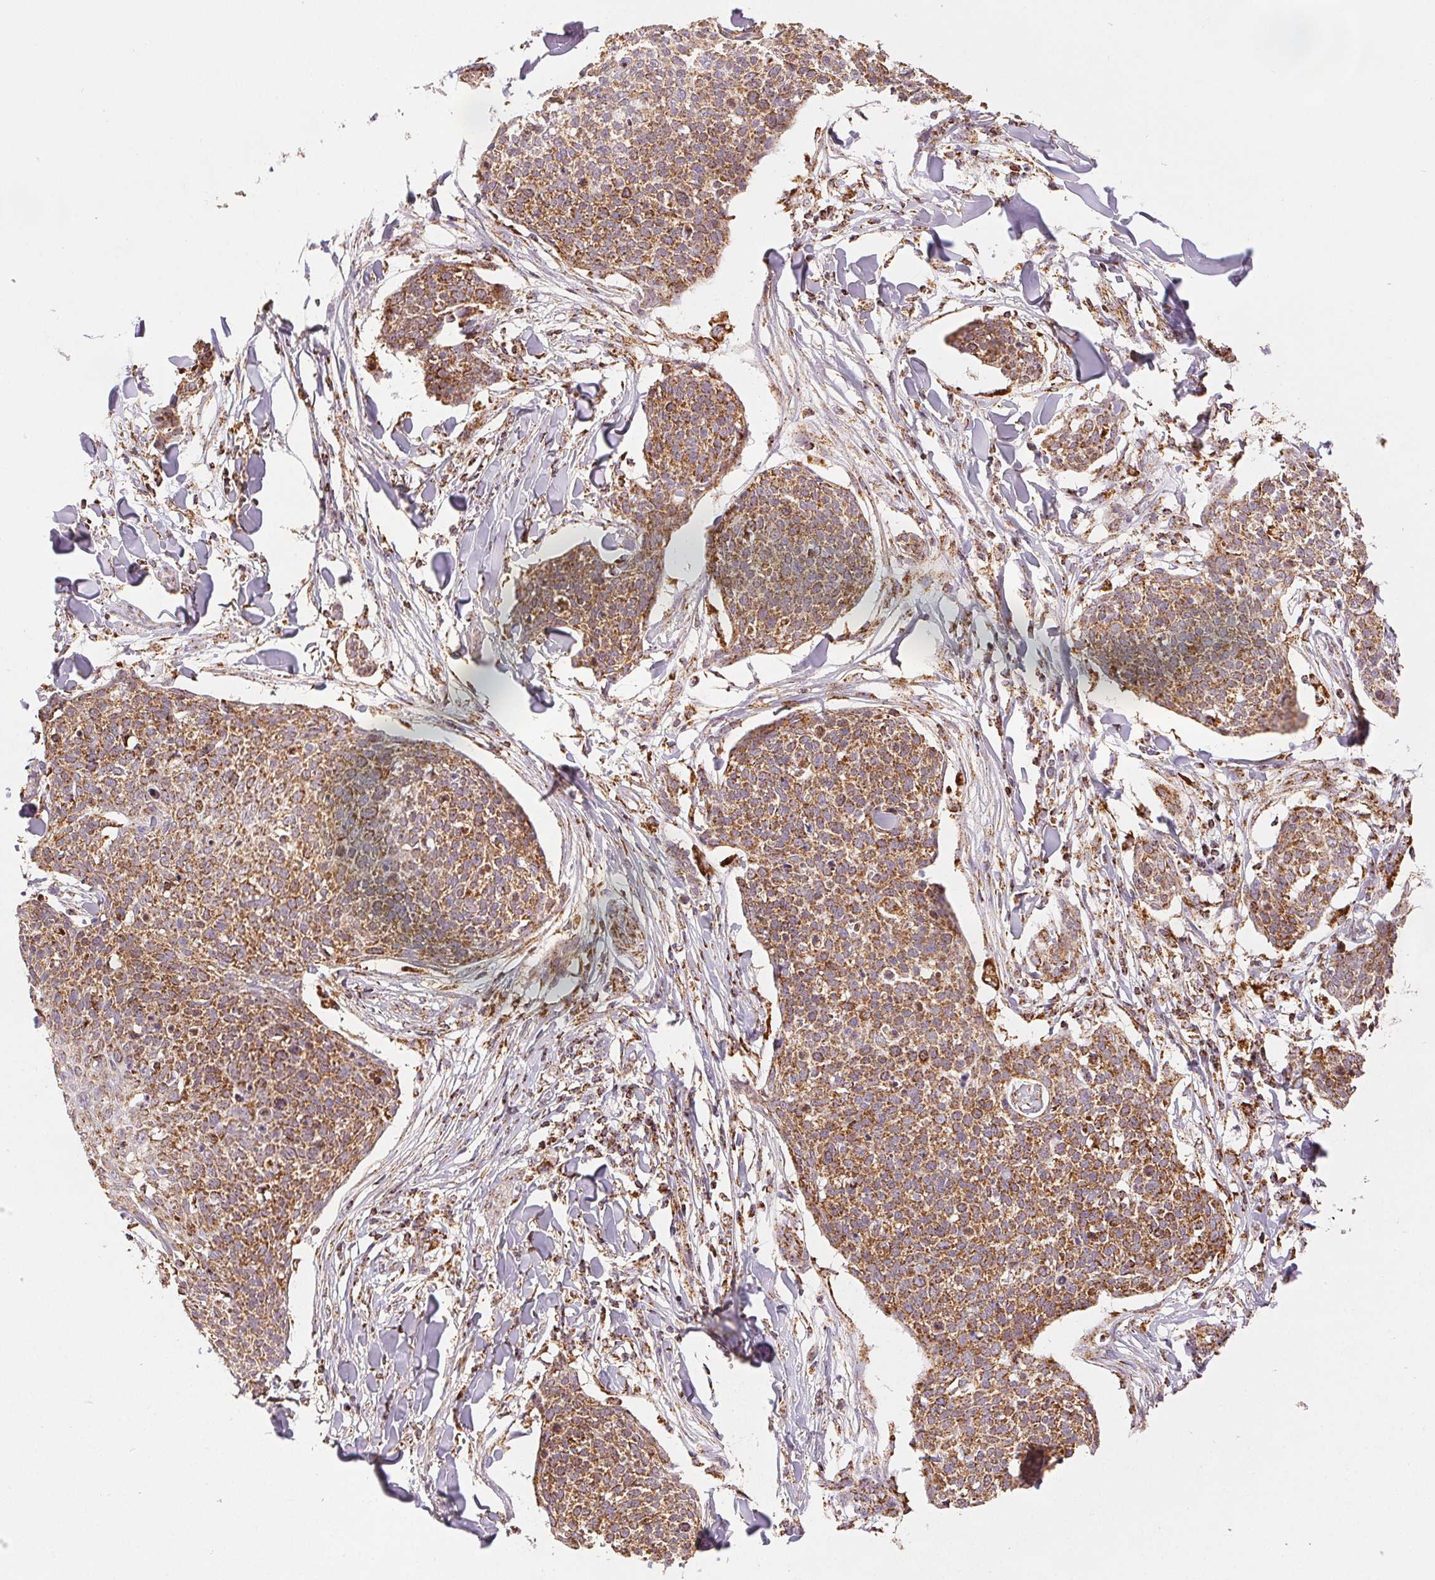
{"staining": {"intensity": "moderate", "quantity": ">75%", "location": "cytoplasmic/membranous"}, "tissue": "skin cancer", "cell_type": "Tumor cells", "image_type": "cancer", "snomed": [{"axis": "morphology", "description": "Squamous cell carcinoma, NOS"}, {"axis": "topography", "description": "Skin"}, {"axis": "topography", "description": "Vulva"}], "caption": "IHC photomicrograph of neoplastic tissue: skin squamous cell carcinoma stained using immunohistochemistry (IHC) reveals medium levels of moderate protein expression localized specifically in the cytoplasmic/membranous of tumor cells, appearing as a cytoplasmic/membranous brown color.", "gene": "SDHB", "patient": {"sex": "female", "age": 75}}